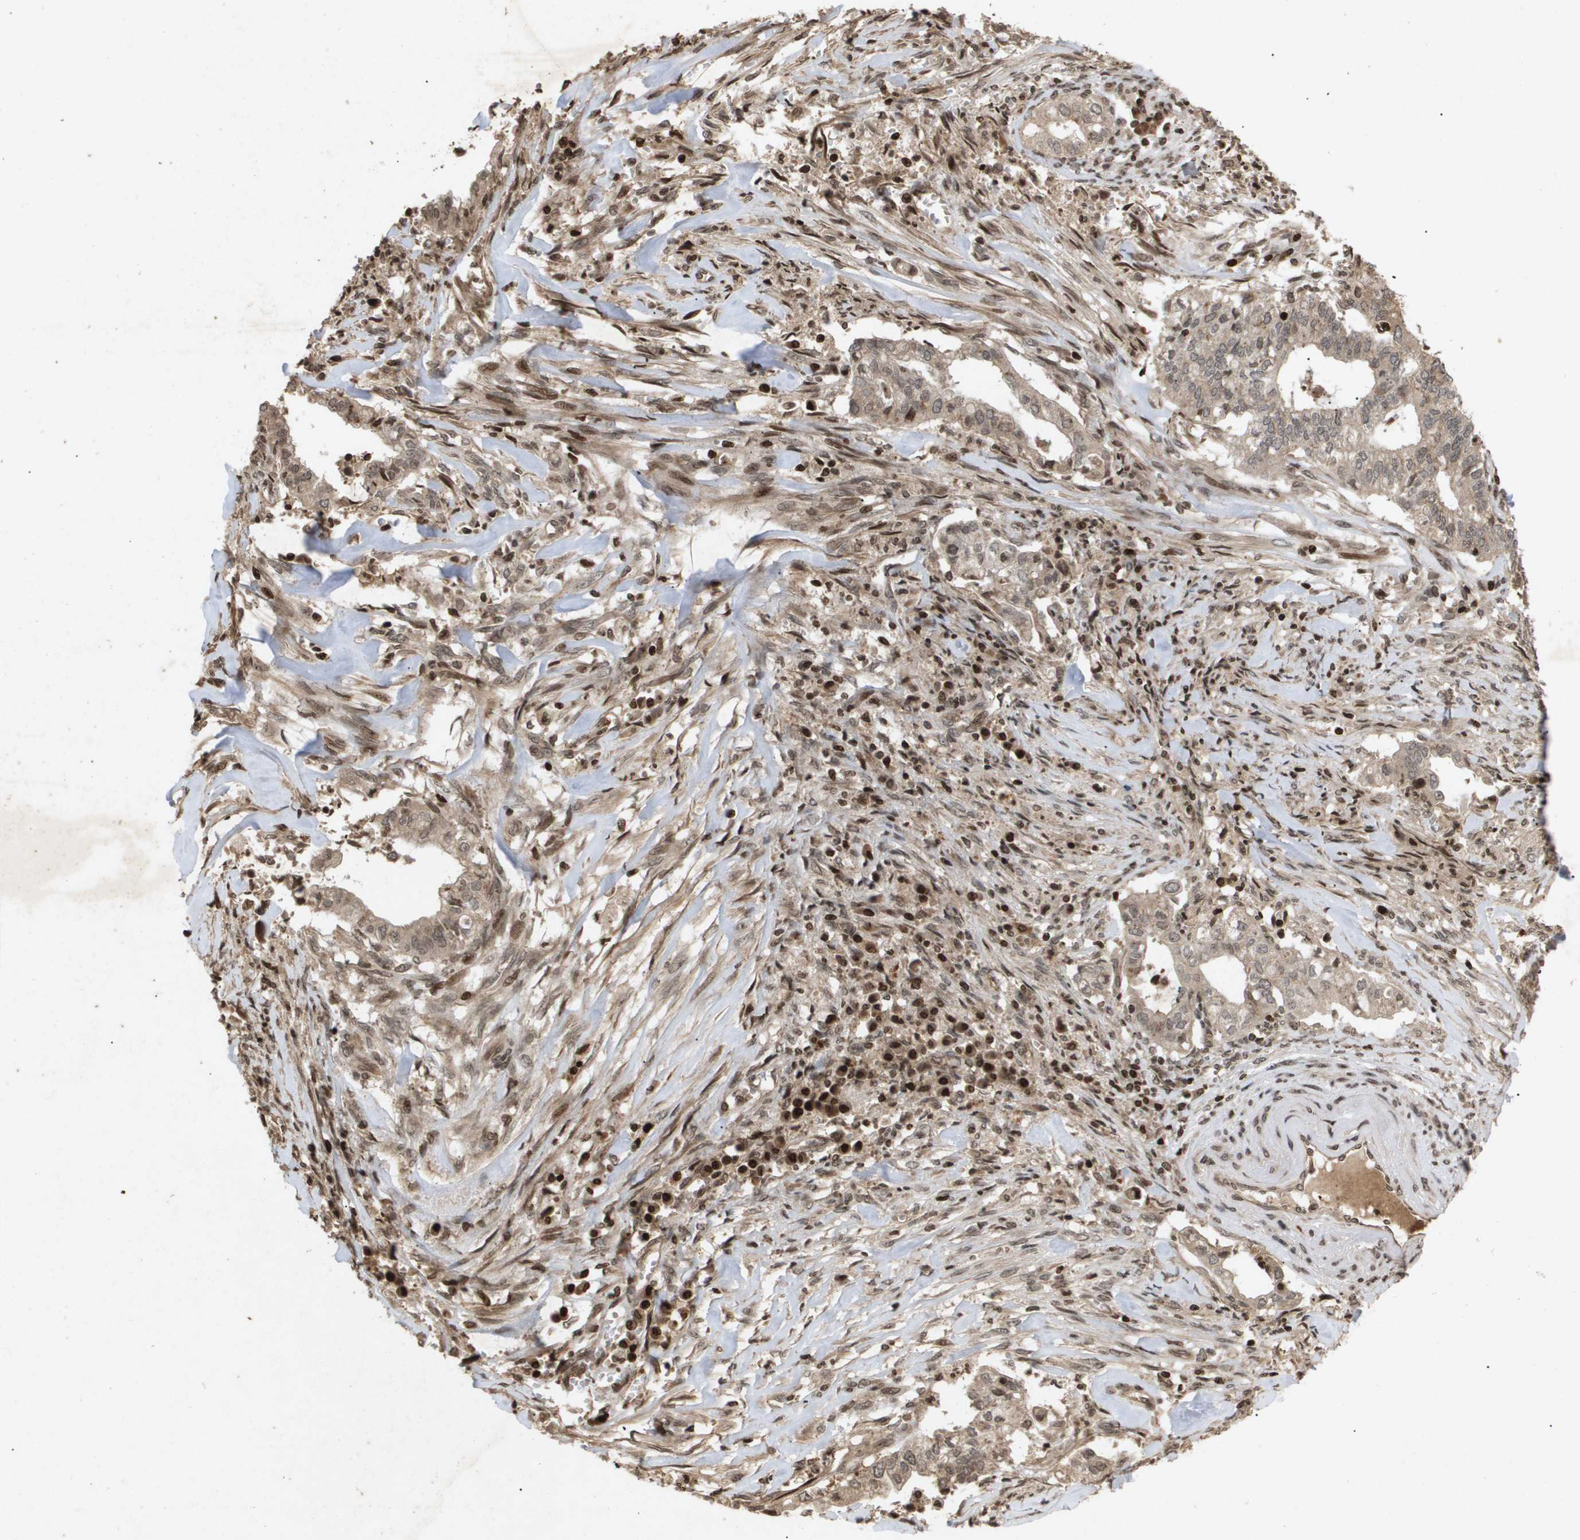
{"staining": {"intensity": "moderate", "quantity": ">75%", "location": "cytoplasmic/membranous"}, "tissue": "cervical cancer", "cell_type": "Tumor cells", "image_type": "cancer", "snomed": [{"axis": "morphology", "description": "Adenocarcinoma, NOS"}, {"axis": "topography", "description": "Cervix"}], "caption": "A micrograph of adenocarcinoma (cervical) stained for a protein displays moderate cytoplasmic/membranous brown staining in tumor cells.", "gene": "HSPA6", "patient": {"sex": "female", "age": 44}}